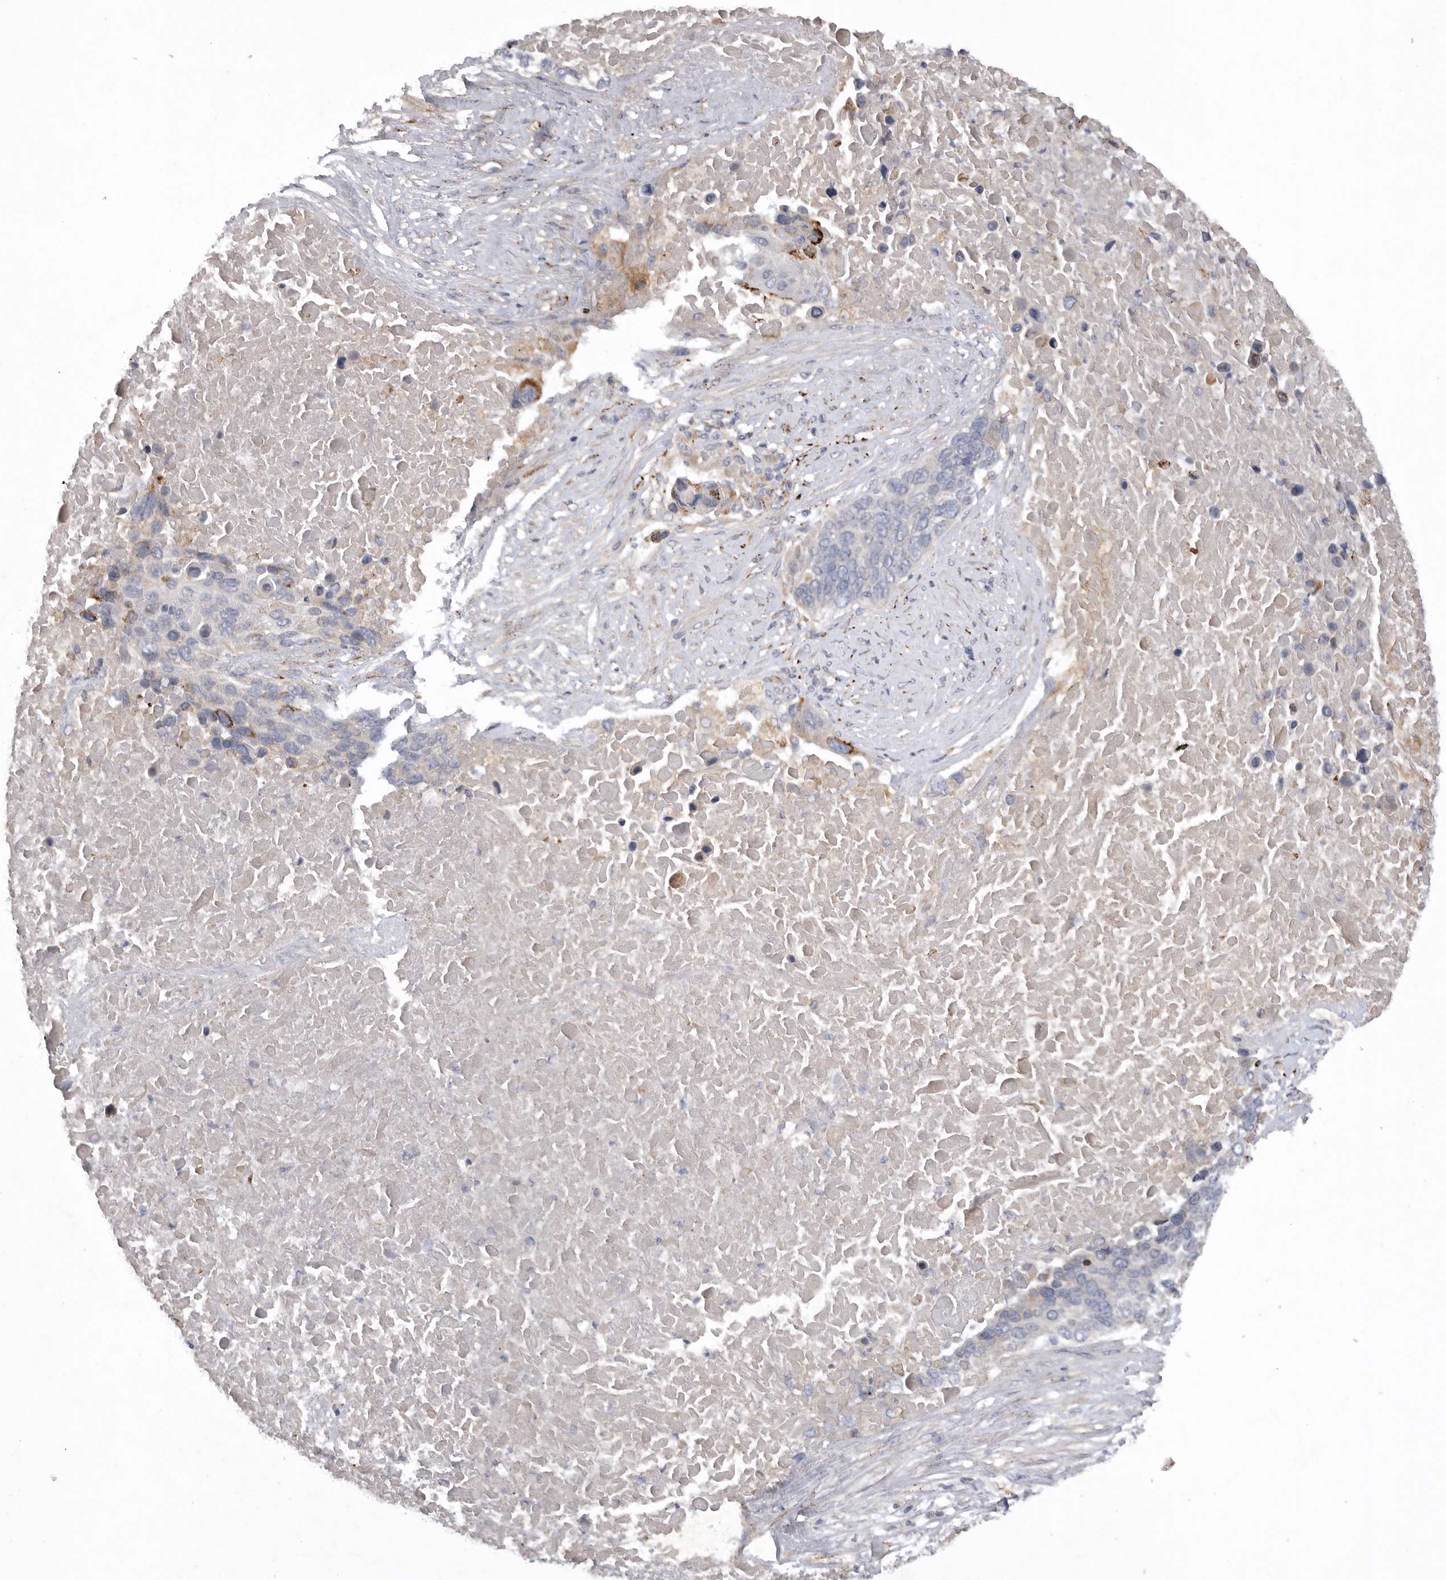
{"staining": {"intensity": "moderate", "quantity": "<25%", "location": "cytoplasmic/membranous"}, "tissue": "lung cancer", "cell_type": "Tumor cells", "image_type": "cancer", "snomed": [{"axis": "morphology", "description": "Squamous cell carcinoma, NOS"}, {"axis": "topography", "description": "Lung"}], "caption": "Immunohistochemical staining of human lung cancer (squamous cell carcinoma) demonstrates moderate cytoplasmic/membranous protein positivity in approximately <25% of tumor cells.", "gene": "DHDDS", "patient": {"sex": "male", "age": 66}}